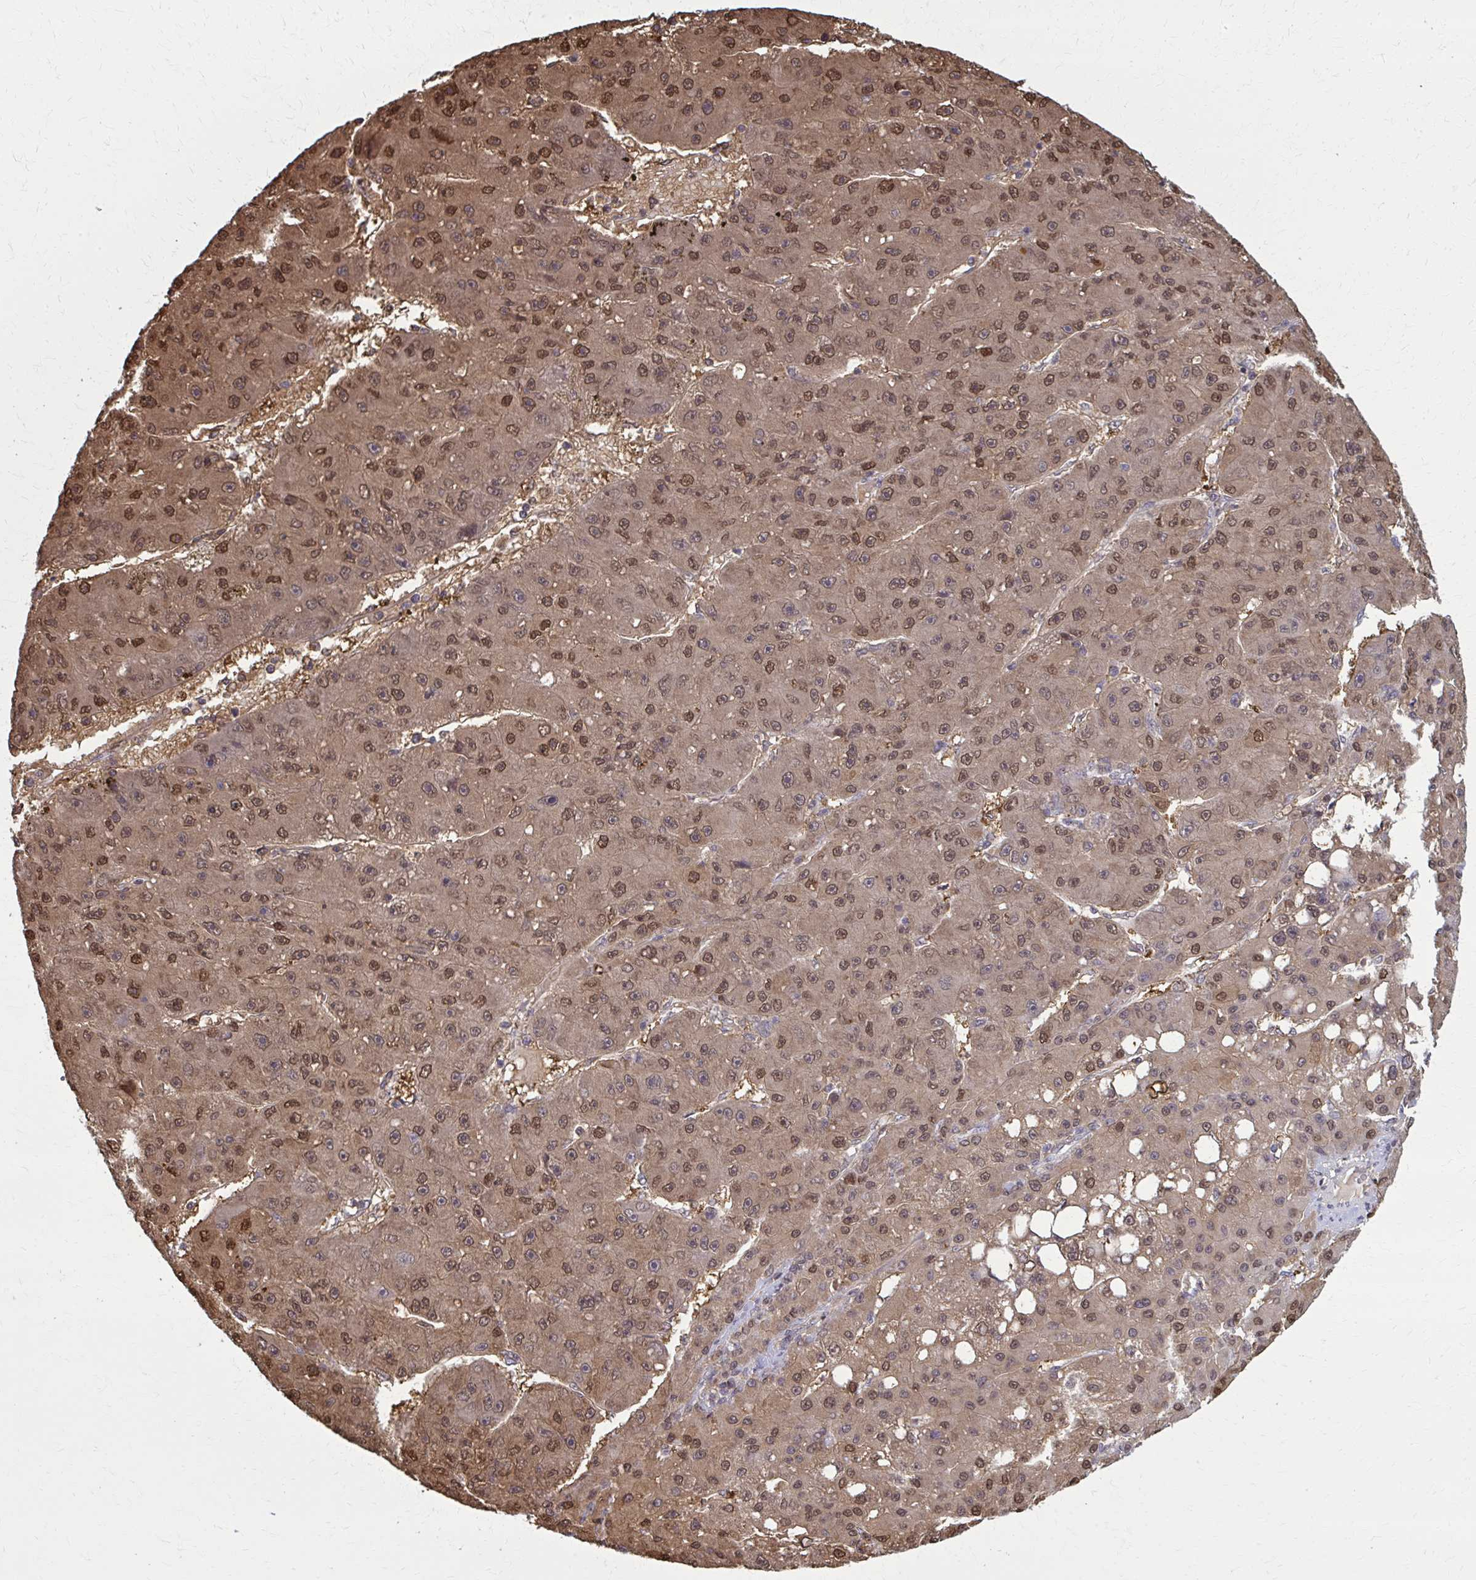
{"staining": {"intensity": "moderate", "quantity": ">75%", "location": "cytoplasmic/membranous,nuclear"}, "tissue": "liver cancer", "cell_type": "Tumor cells", "image_type": "cancer", "snomed": [{"axis": "morphology", "description": "Carcinoma, Hepatocellular, NOS"}, {"axis": "topography", "description": "Liver"}], "caption": "Liver cancer (hepatocellular carcinoma) tissue reveals moderate cytoplasmic/membranous and nuclear expression in approximately >75% of tumor cells, visualized by immunohistochemistry.", "gene": "MDH1", "patient": {"sex": "male", "age": 67}}